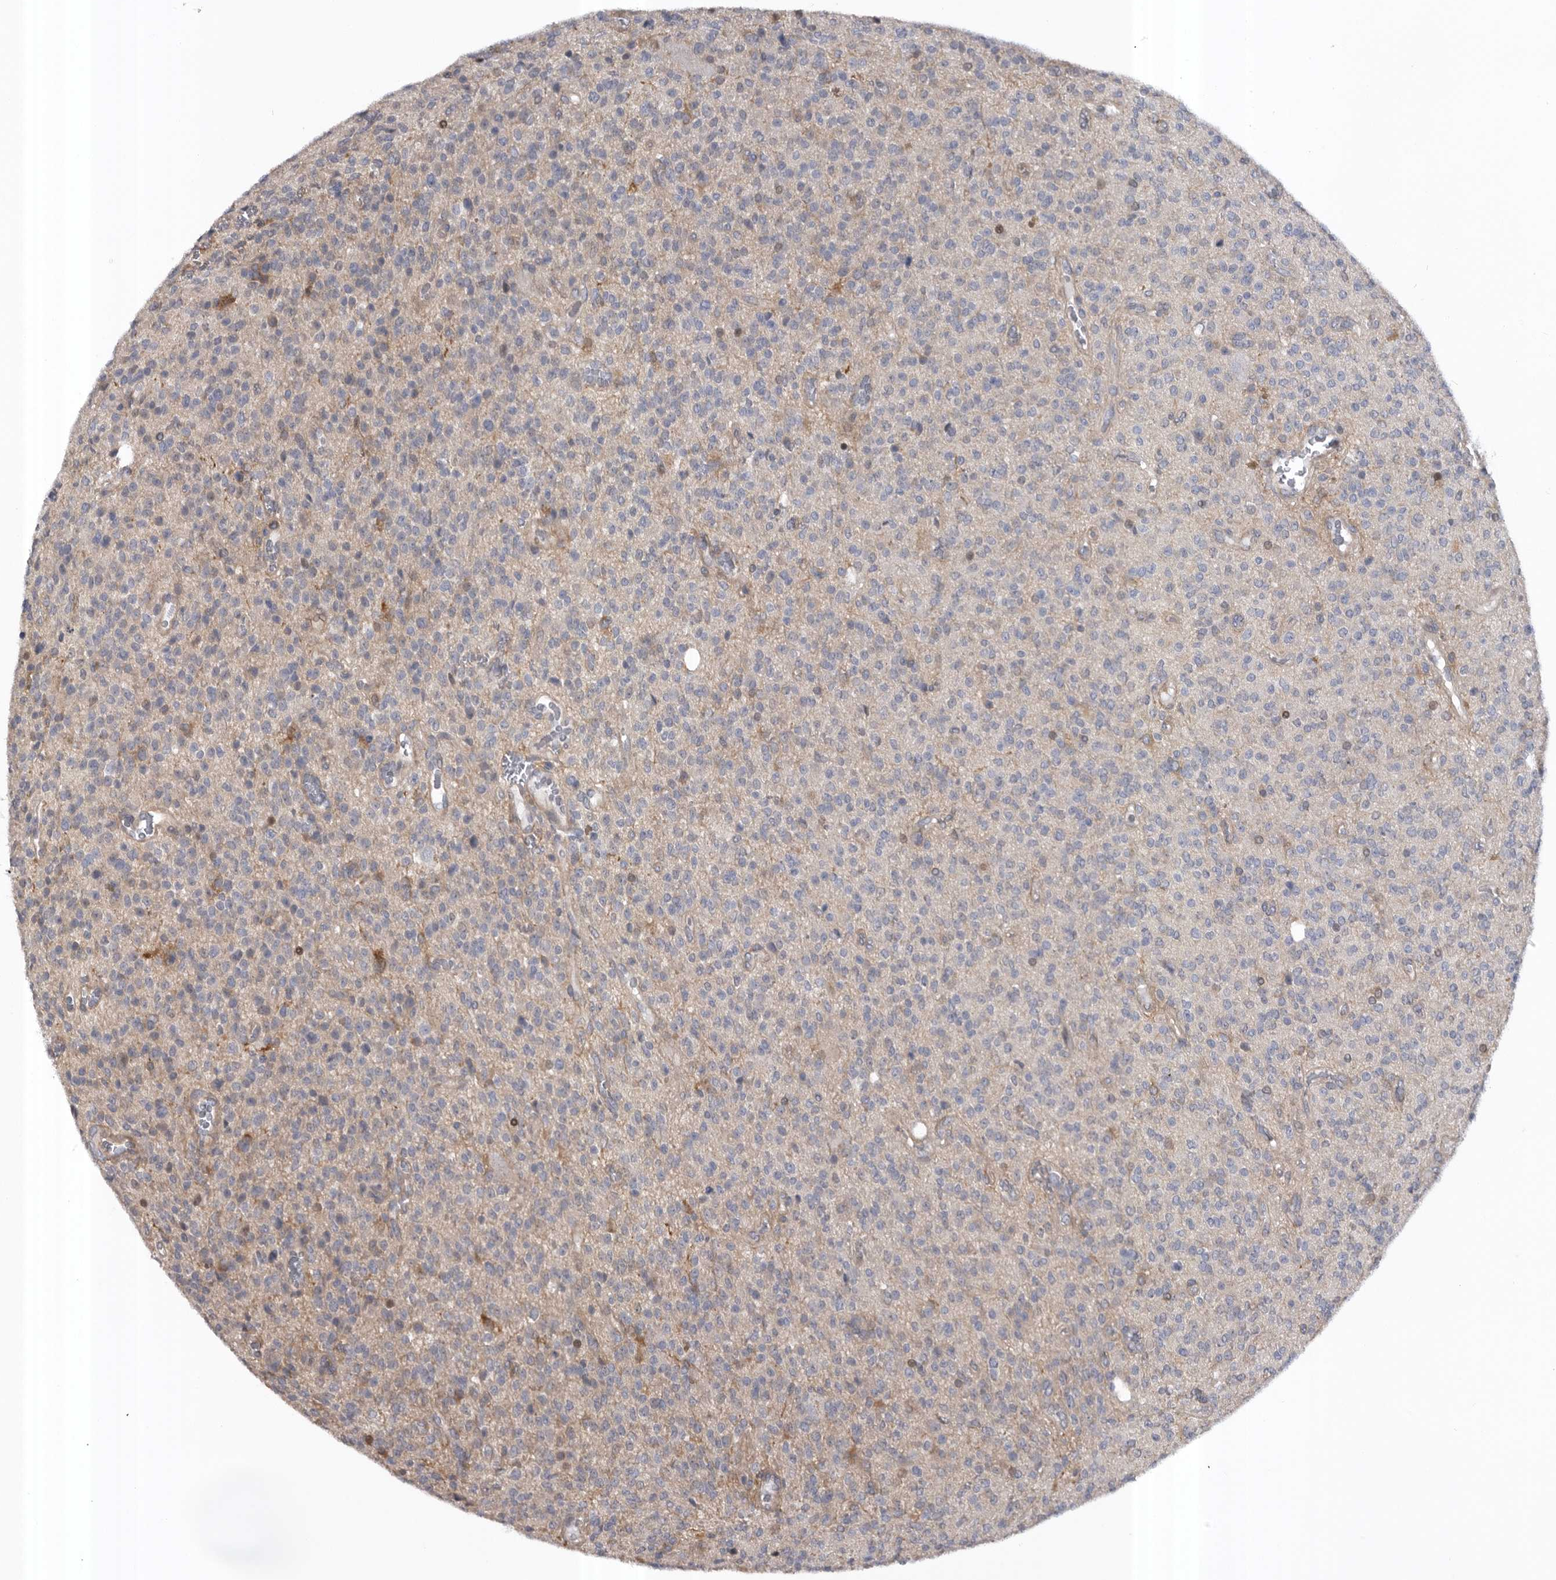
{"staining": {"intensity": "moderate", "quantity": "<25%", "location": "nuclear"}, "tissue": "glioma", "cell_type": "Tumor cells", "image_type": "cancer", "snomed": [{"axis": "morphology", "description": "Glioma, malignant, High grade"}, {"axis": "topography", "description": "Brain"}], "caption": "IHC of human glioma reveals low levels of moderate nuclear expression in about <25% of tumor cells.", "gene": "RAB3GAP2", "patient": {"sex": "male", "age": 34}}